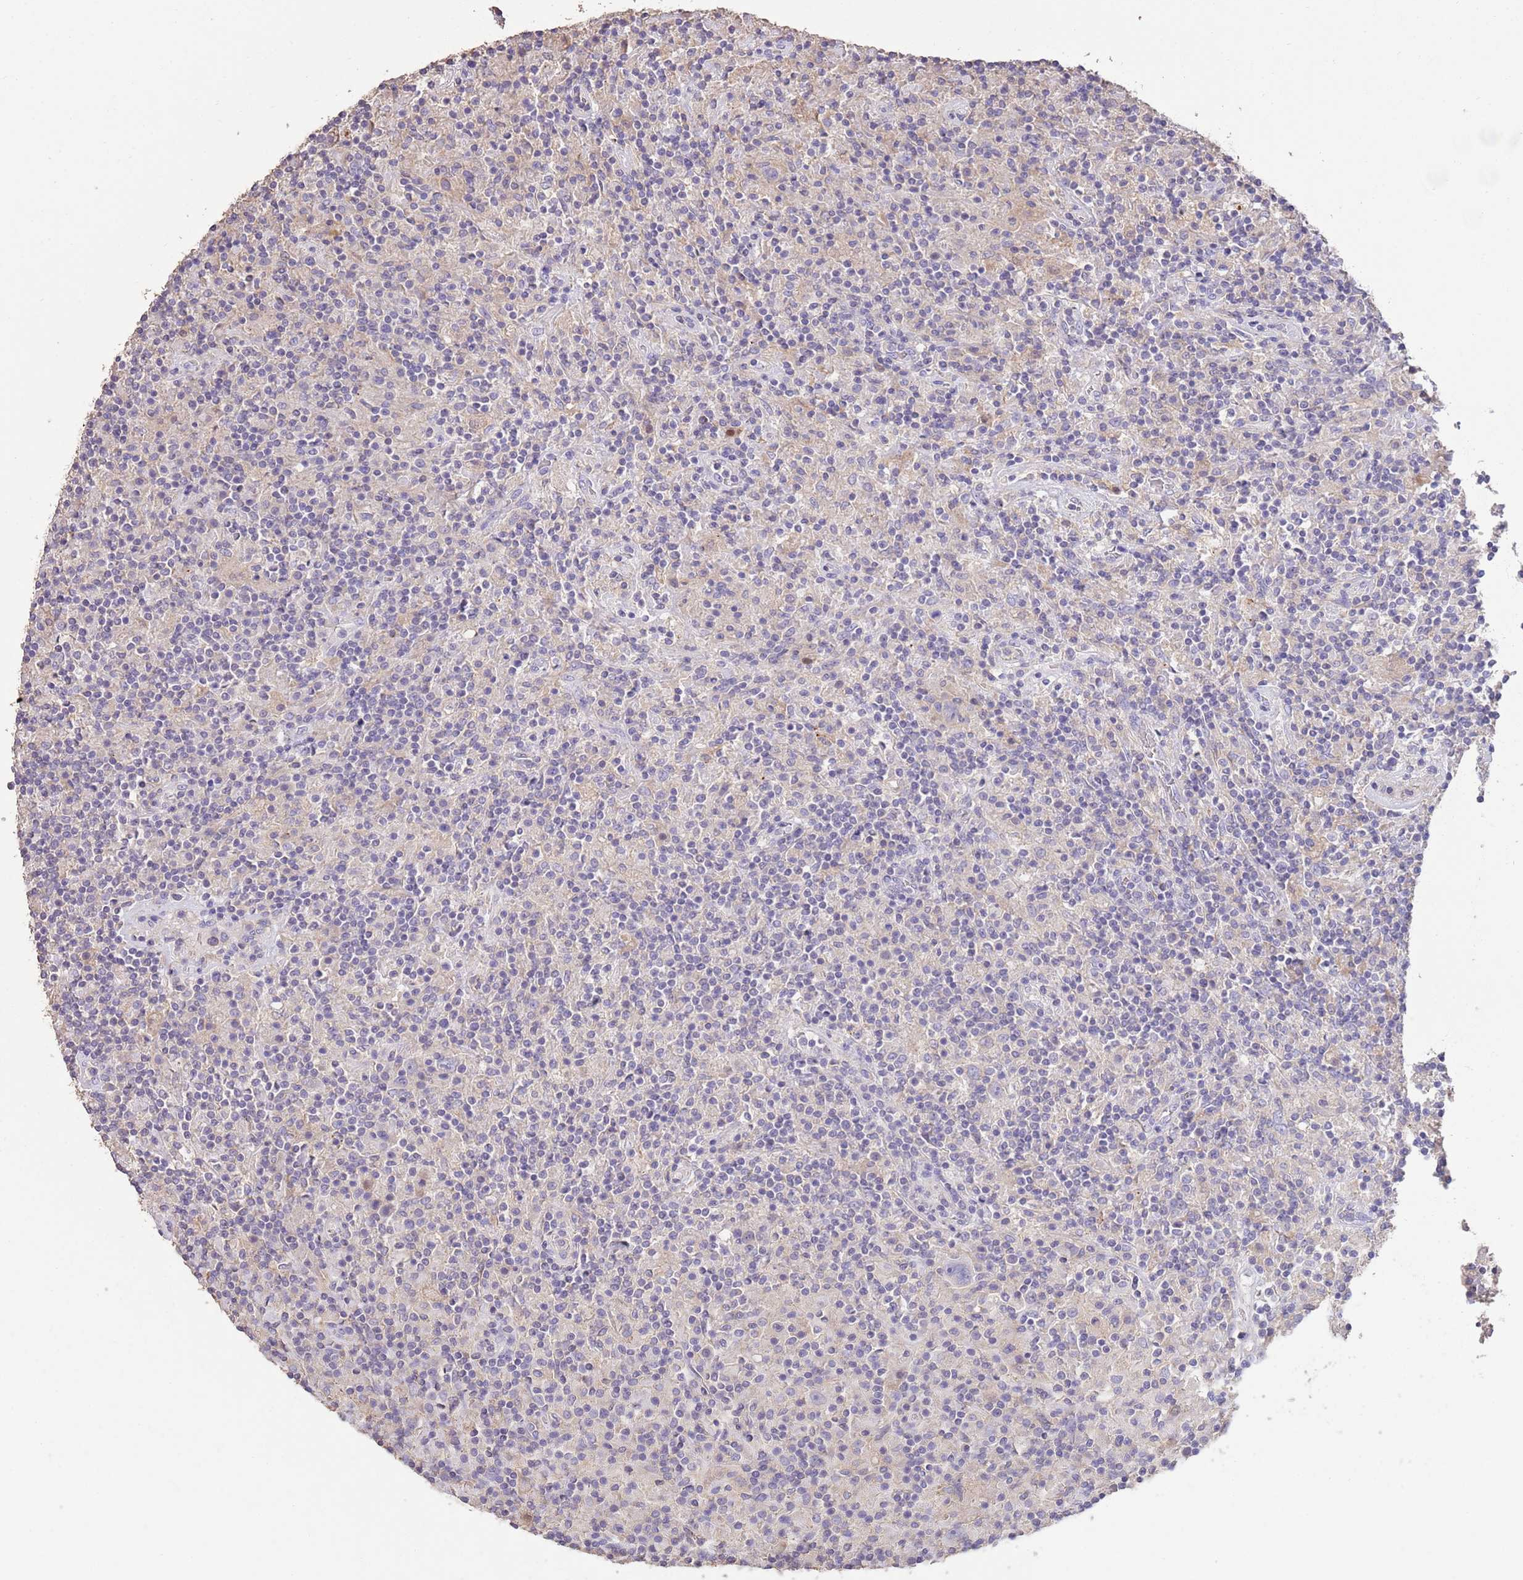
{"staining": {"intensity": "negative", "quantity": "none", "location": "none"}, "tissue": "lymphoma", "cell_type": "Tumor cells", "image_type": "cancer", "snomed": [{"axis": "morphology", "description": "Hodgkin's disease, NOS"}, {"axis": "topography", "description": "Lymph node"}], "caption": "This is a histopathology image of IHC staining of lymphoma, which shows no positivity in tumor cells. Nuclei are stained in blue.", "gene": "SFTPA1", "patient": {"sex": "male", "age": 70}}